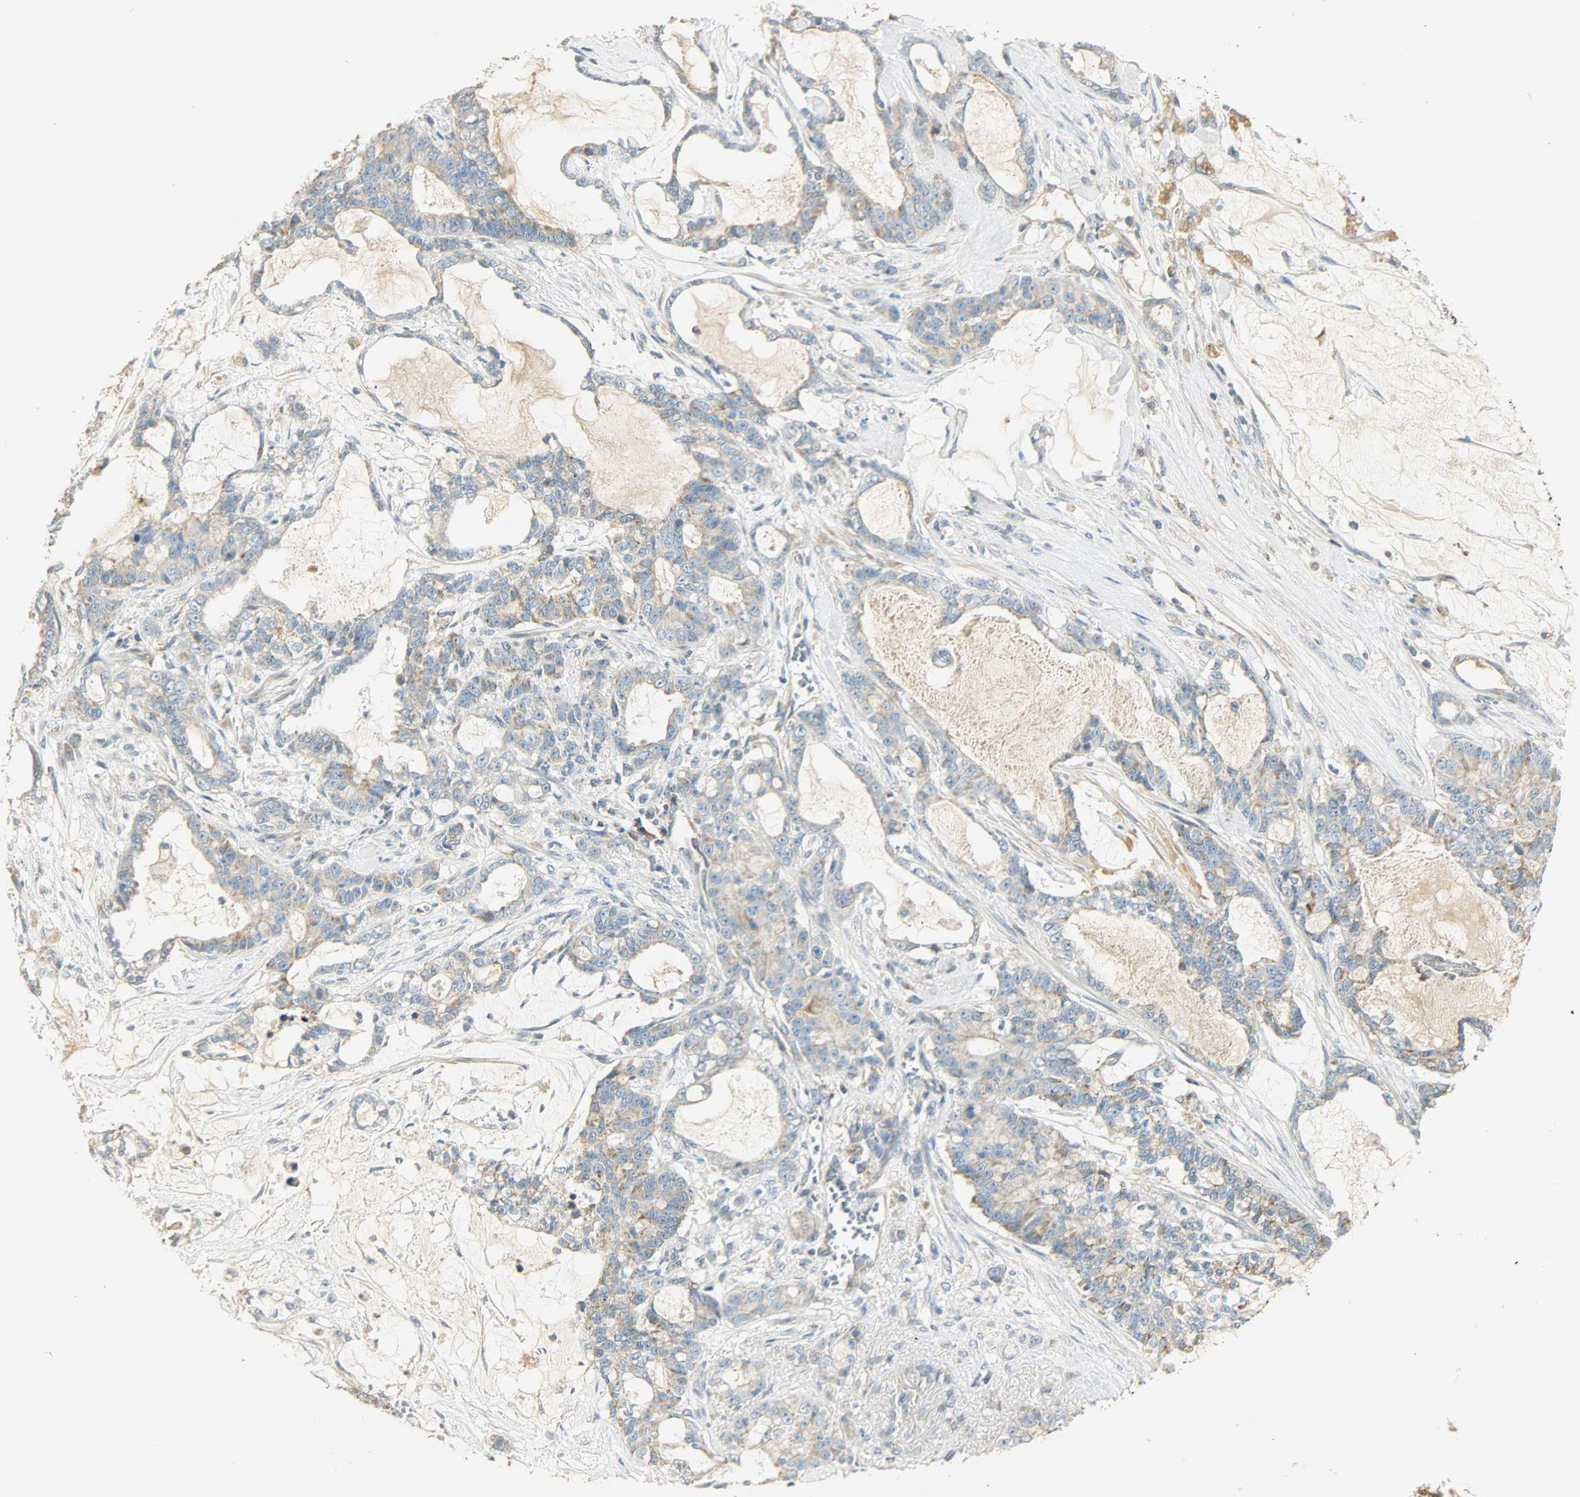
{"staining": {"intensity": "moderate", "quantity": "25%-75%", "location": "cytoplasmic/membranous"}, "tissue": "pancreatic cancer", "cell_type": "Tumor cells", "image_type": "cancer", "snomed": [{"axis": "morphology", "description": "Adenocarcinoma, NOS"}, {"axis": "topography", "description": "Pancreas"}], "caption": "Immunohistochemistry (IHC) histopathology image of pancreatic adenocarcinoma stained for a protein (brown), which demonstrates medium levels of moderate cytoplasmic/membranous expression in about 25%-75% of tumor cells.", "gene": "NNT", "patient": {"sex": "female", "age": 73}}